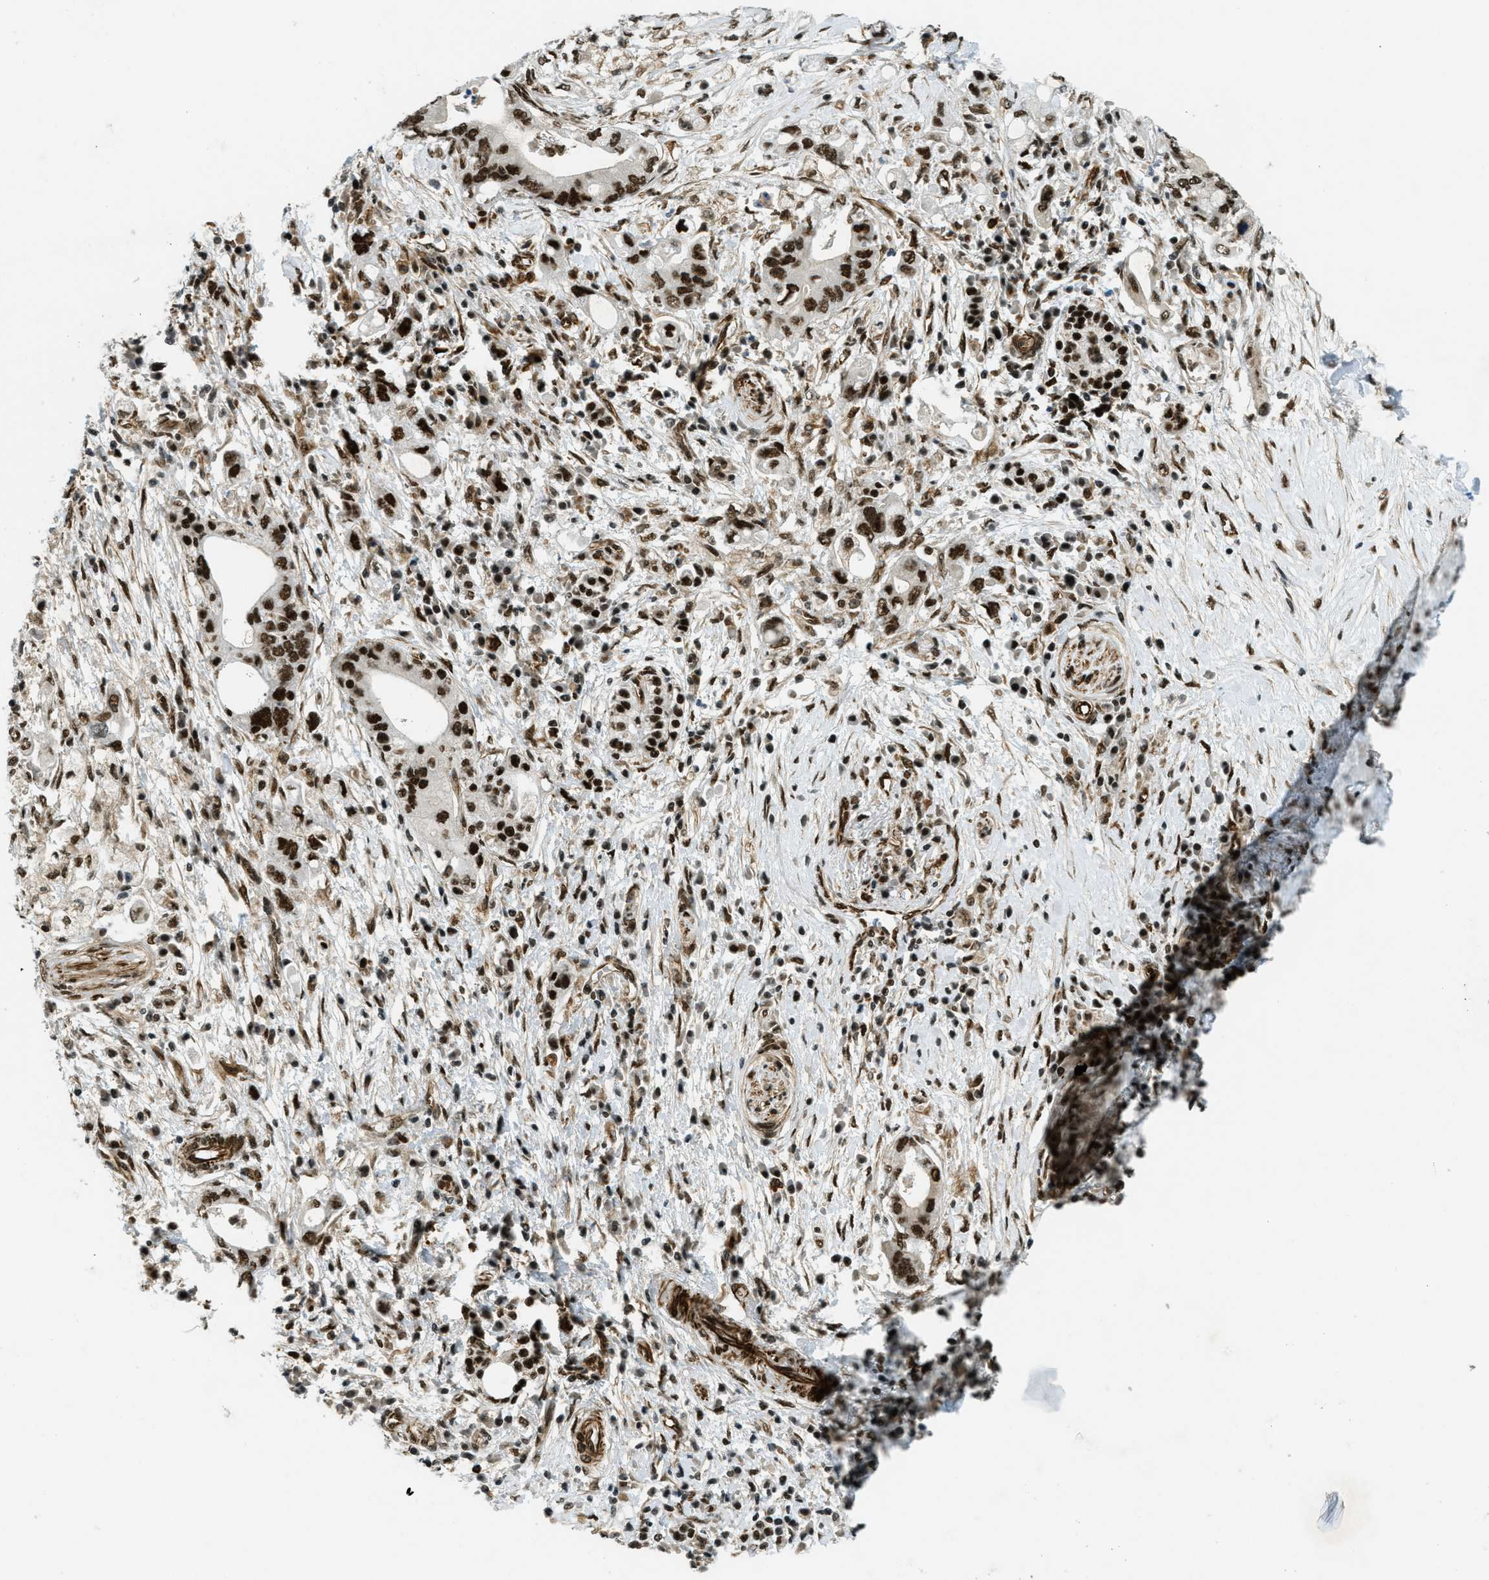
{"staining": {"intensity": "strong", "quantity": ">75%", "location": "nuclear"}, "tissue": "pancreatic cancer", "cell_type": "Tumor cells", "image_type": "cancer", "snomed": [{"axis": "morphology", "description": "Adenocarcinoma, NOS"}, {"axis": "topography", "description": "Pancreas"}], "caption": "A micrograph of human pancreatic adenocarcinoma stained for a protein exhibits strong nuclear brown staining in tumor cells.", "gene": "ZFR", "patient": {"sex": "female", "age": 73}}